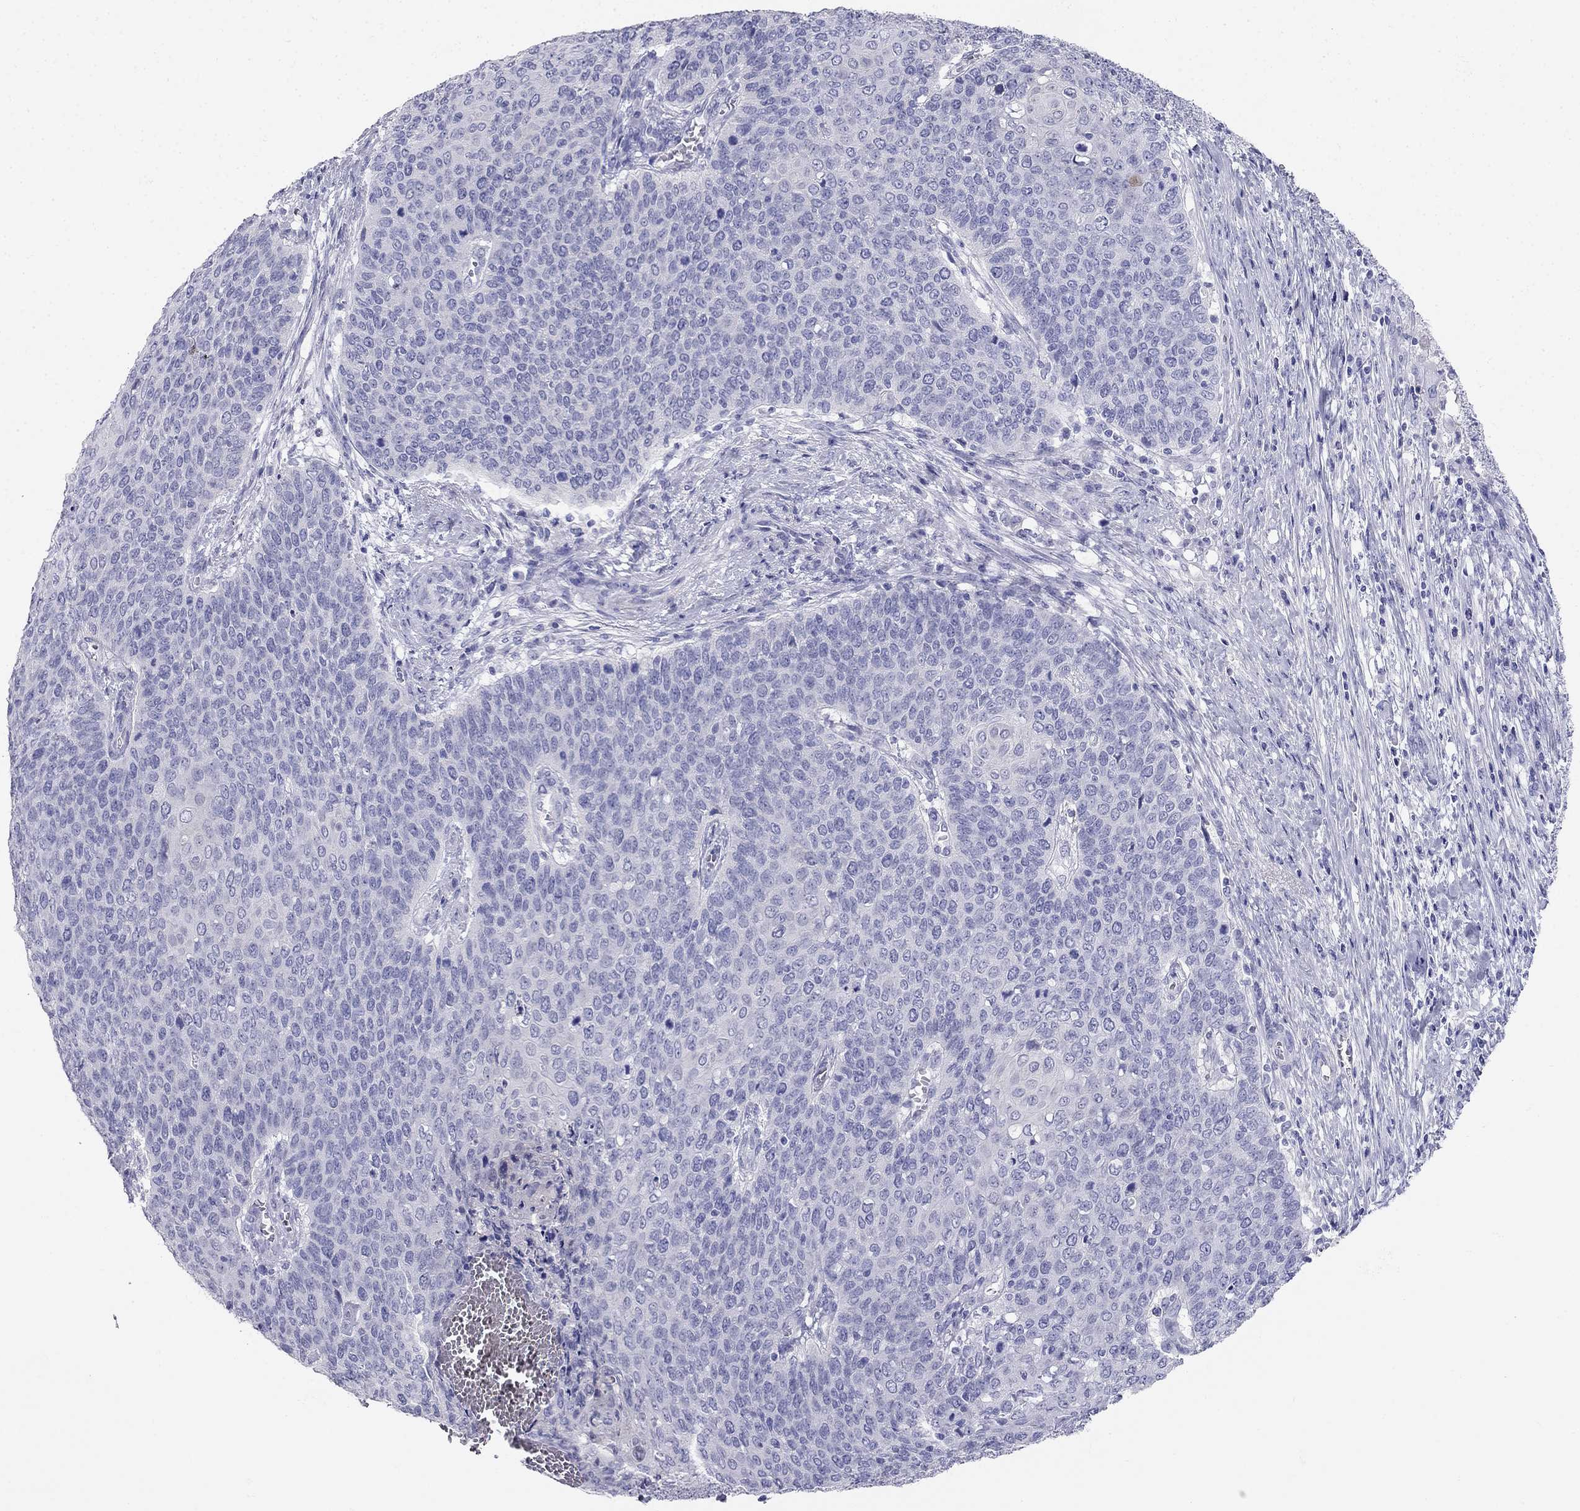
{"staining": {"intensity": "negative", "quantity": "none", "location": "none"}, "tissue": "cervical cancer", "cell_type": "Tumor cells", "image_type": "cancer", "snomed": [{"axis": "morphology", "description": "Squamous cell carcinoma, NOS"}, {"axis": "topography", "description": "Cervix"}], "caption": "DAB immunohistochemical staining of human cervical cancer (squamous cell carcinoma) reveals no significant staining in tumor cells. Brightfield microscopy of immunohistochemistry stained with DAB (brown) and hematoxylin (blue), captured at high magnification.", "gene": "RFLNA", "patient": {"sex": "female", "age": 39}}